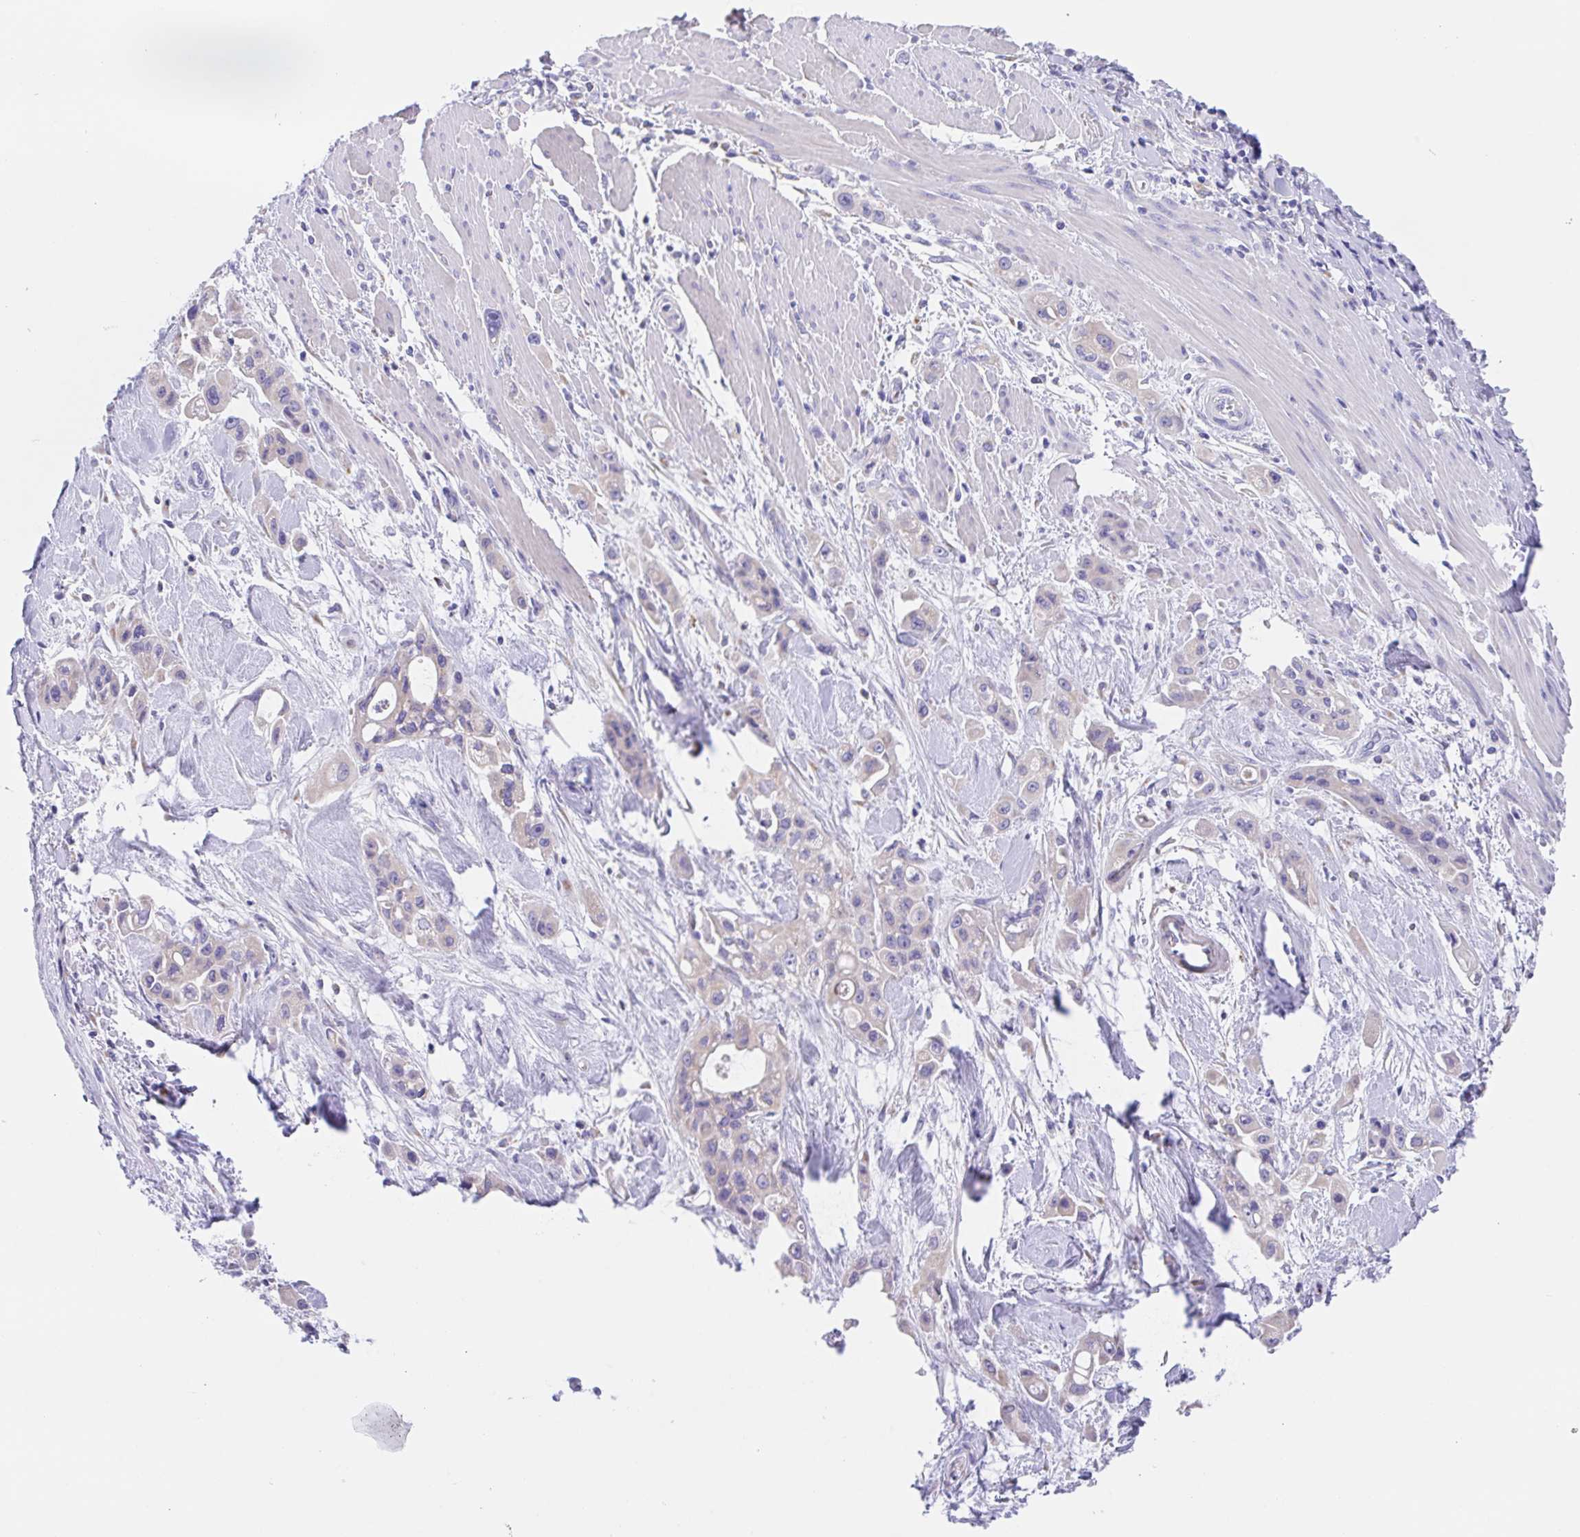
{"staining": {"intensity": "negative", "quantity": "none", "location": "none"}, "tissue": "pancreatic cancer", "cell_type": "Tumor cells", "image_type": "cancer", "snomed": [{"axis": "morphology", "description": "Adenocarcinoma, NOS"}, {"axis": "topography", "description": "Pancreas"}], "caption": "Tumor cells show no significant protein positivity in pancreatic cancer (adenocarcinoma).", "gene": "SCG3", "patient": {"sex": "female", "age": 66}}